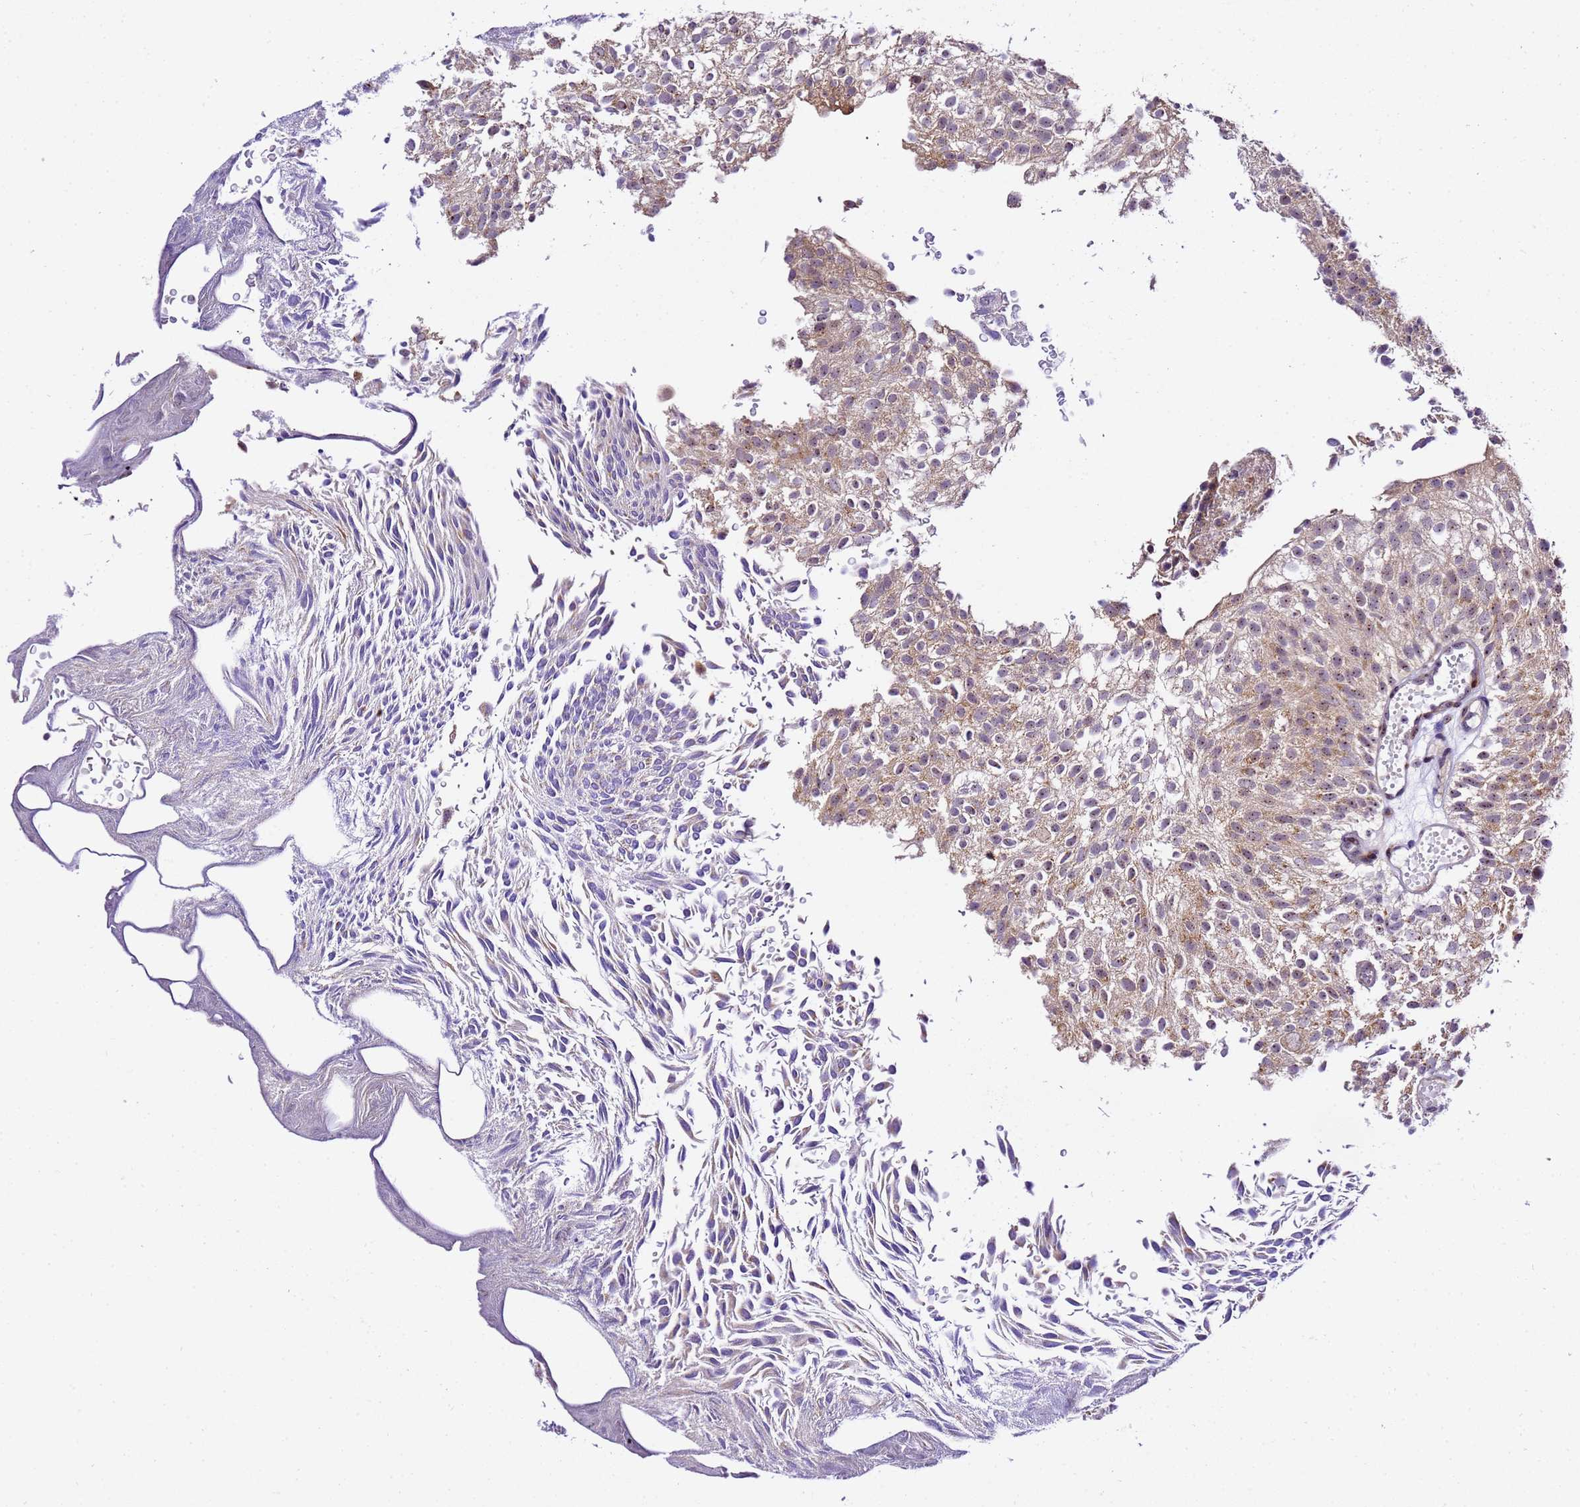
{"staining": {"intensity": "moderate", "quantity": "<25%", "location": "cytoplasmic/membranous,nuclear"}, "tissue": "urothelial cancer", "cell_type": "Tumor cells", "image_type": "cancer", "snomed": [{"axis": "morphology", "description": "Urothelial carcinoma, Low grade"}, {"axis": "topography", "description": "Urinary bladder"}], "caption": "High-power microscopy captured an IHC image of urothelial cancer, revealing moderate cytoplasmic/membranous and nuclear positivity in about <25% of tumor cells.", "gene": "SLX4IP", "patient": {"sex": "male", "age": 78}}